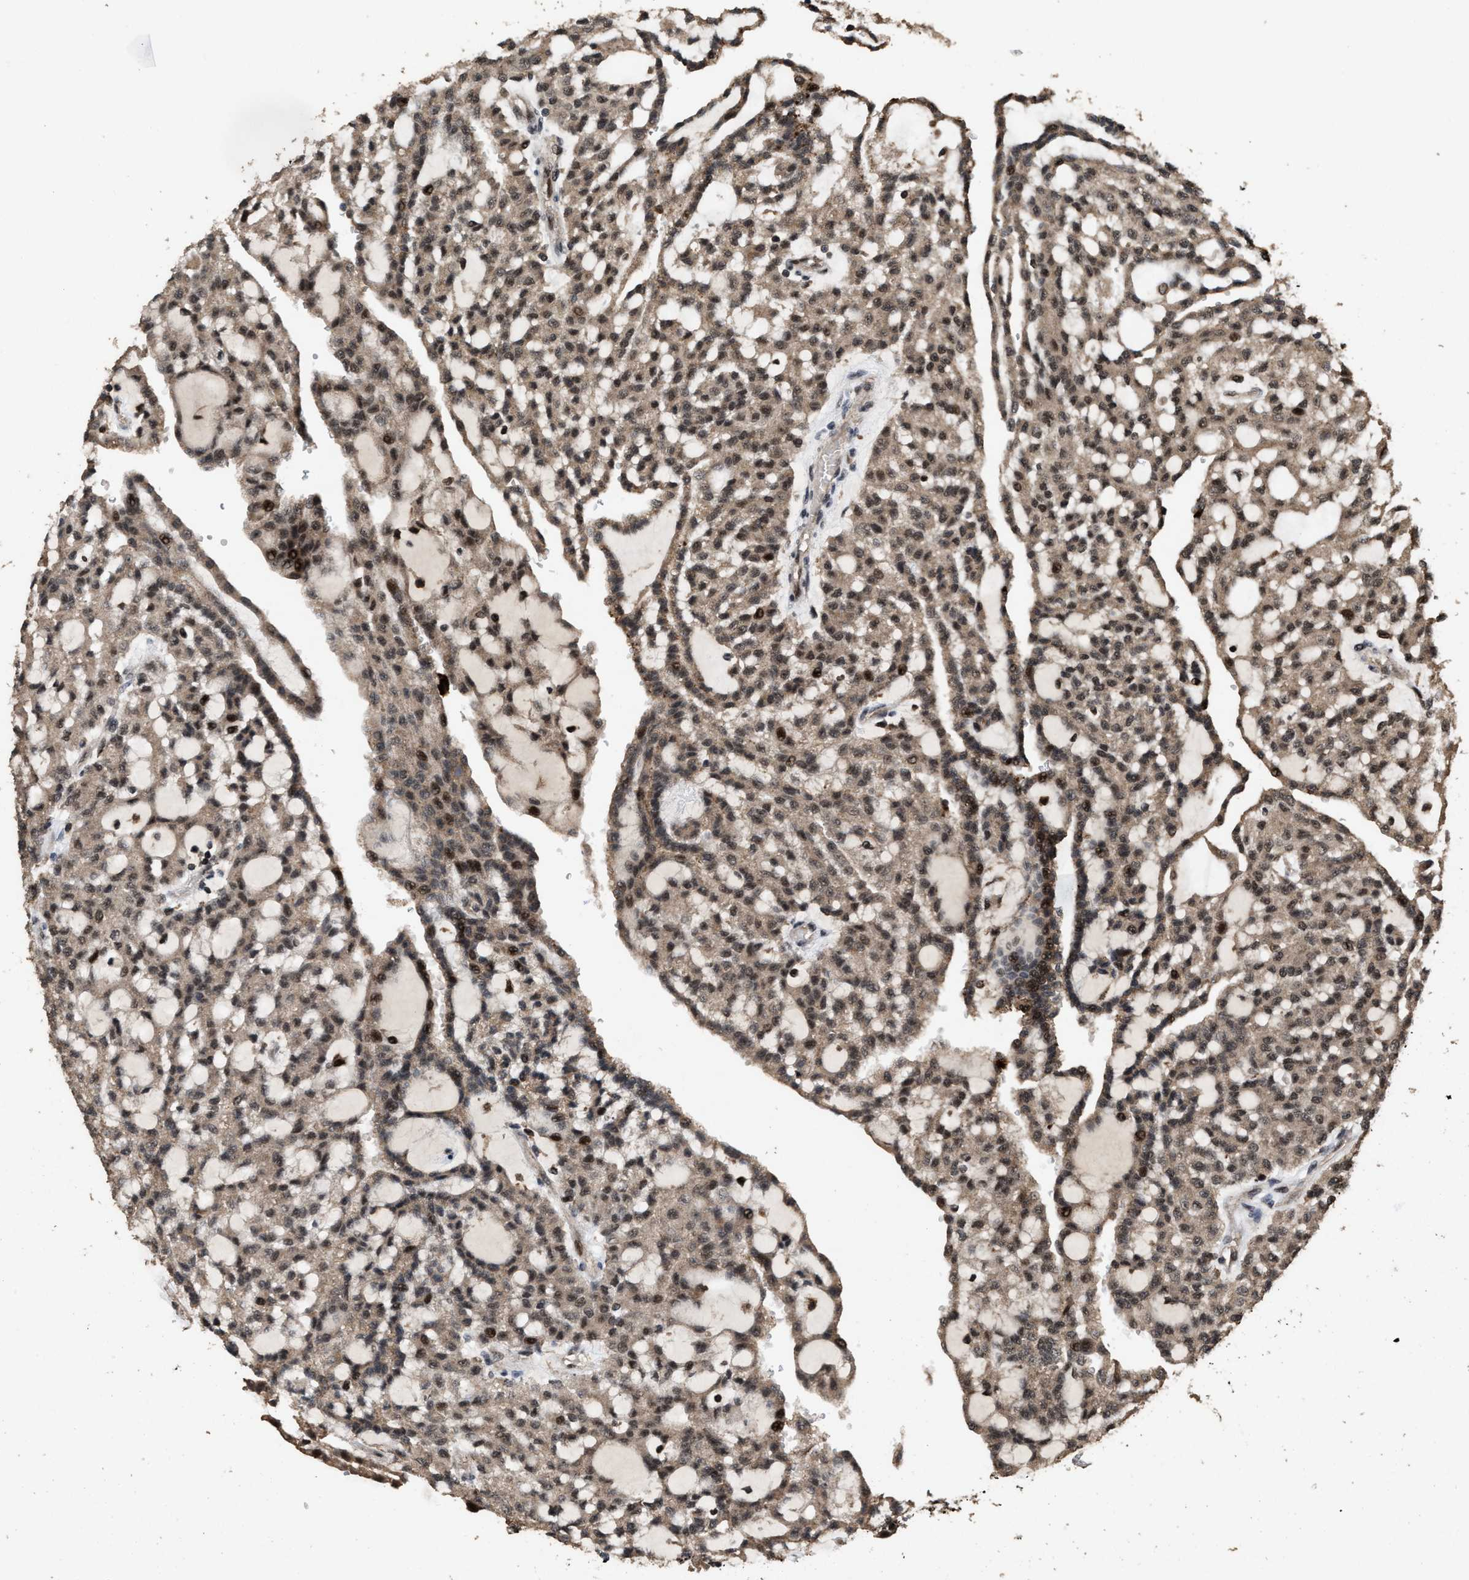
{"staining": {"intensity": "weak", "quantity": ">75%", "location": "cytoplasmic/membranous,nuclear"}, "tissue": "renal cancer", "cell_type": "Tumor cells", "image_type": "cancer", "snomed": [{"axis": "morphology", "description": "Adenocarcinoma, NOS"}, {"axis": "topography", "description": "Kidney"}], "caption": "This is a photomicrograph of immunohistochemistry staining of renal cancer (adenocarcinoma), which shows weak expression in the cytoplasmic/membranous and nuclear of tumor cells.", "gene": "HAUS6", "patient": {"sex": "male", "age": 63}}